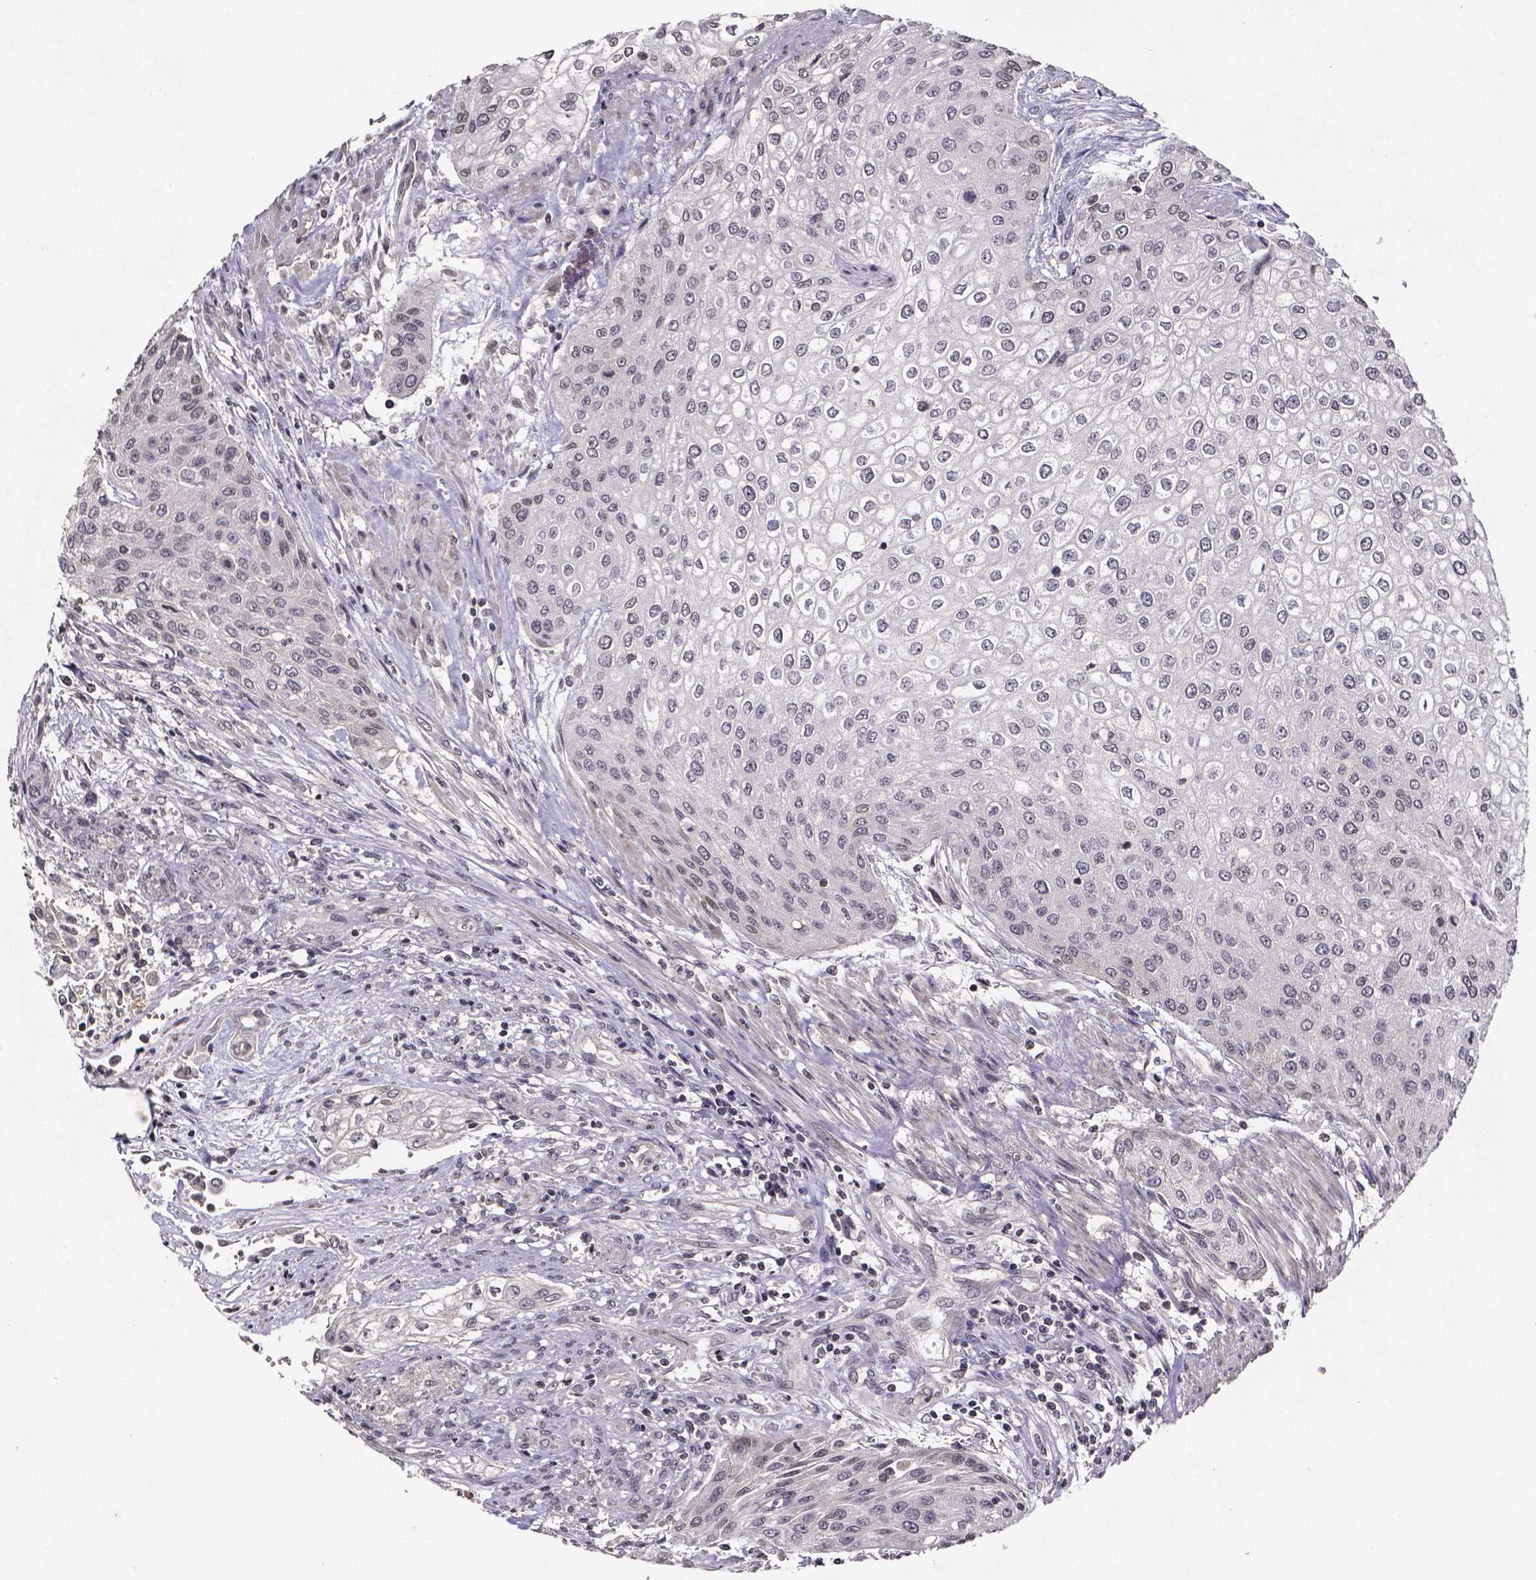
{"staining": {"intensity": "negative", "quantity": "none", "location": "none"}, "tissue": "urothelial cancer", "cell_type": "Tumor cells", "image_type": "cancer", "snomed": [{"axis": "morphology", "description": "Urothelial carcinoma, High grade"}, {"axis": "topography", "description": "Urinary bladder"}], "caption": "Immunohistochemistry image of neoplastic tissue: high-grade urothelial carcinoma stained with DAB (3,3'-diaminobenzidine) reveals no significant protein expression in tumor cells. Brightfield microscopy of immunohistochemistry stained with DAB (brown) and hematoxylin (blue), captured at high magnification.", "gene": "TP73", "patient": {"sex": "male", "age": 62}}